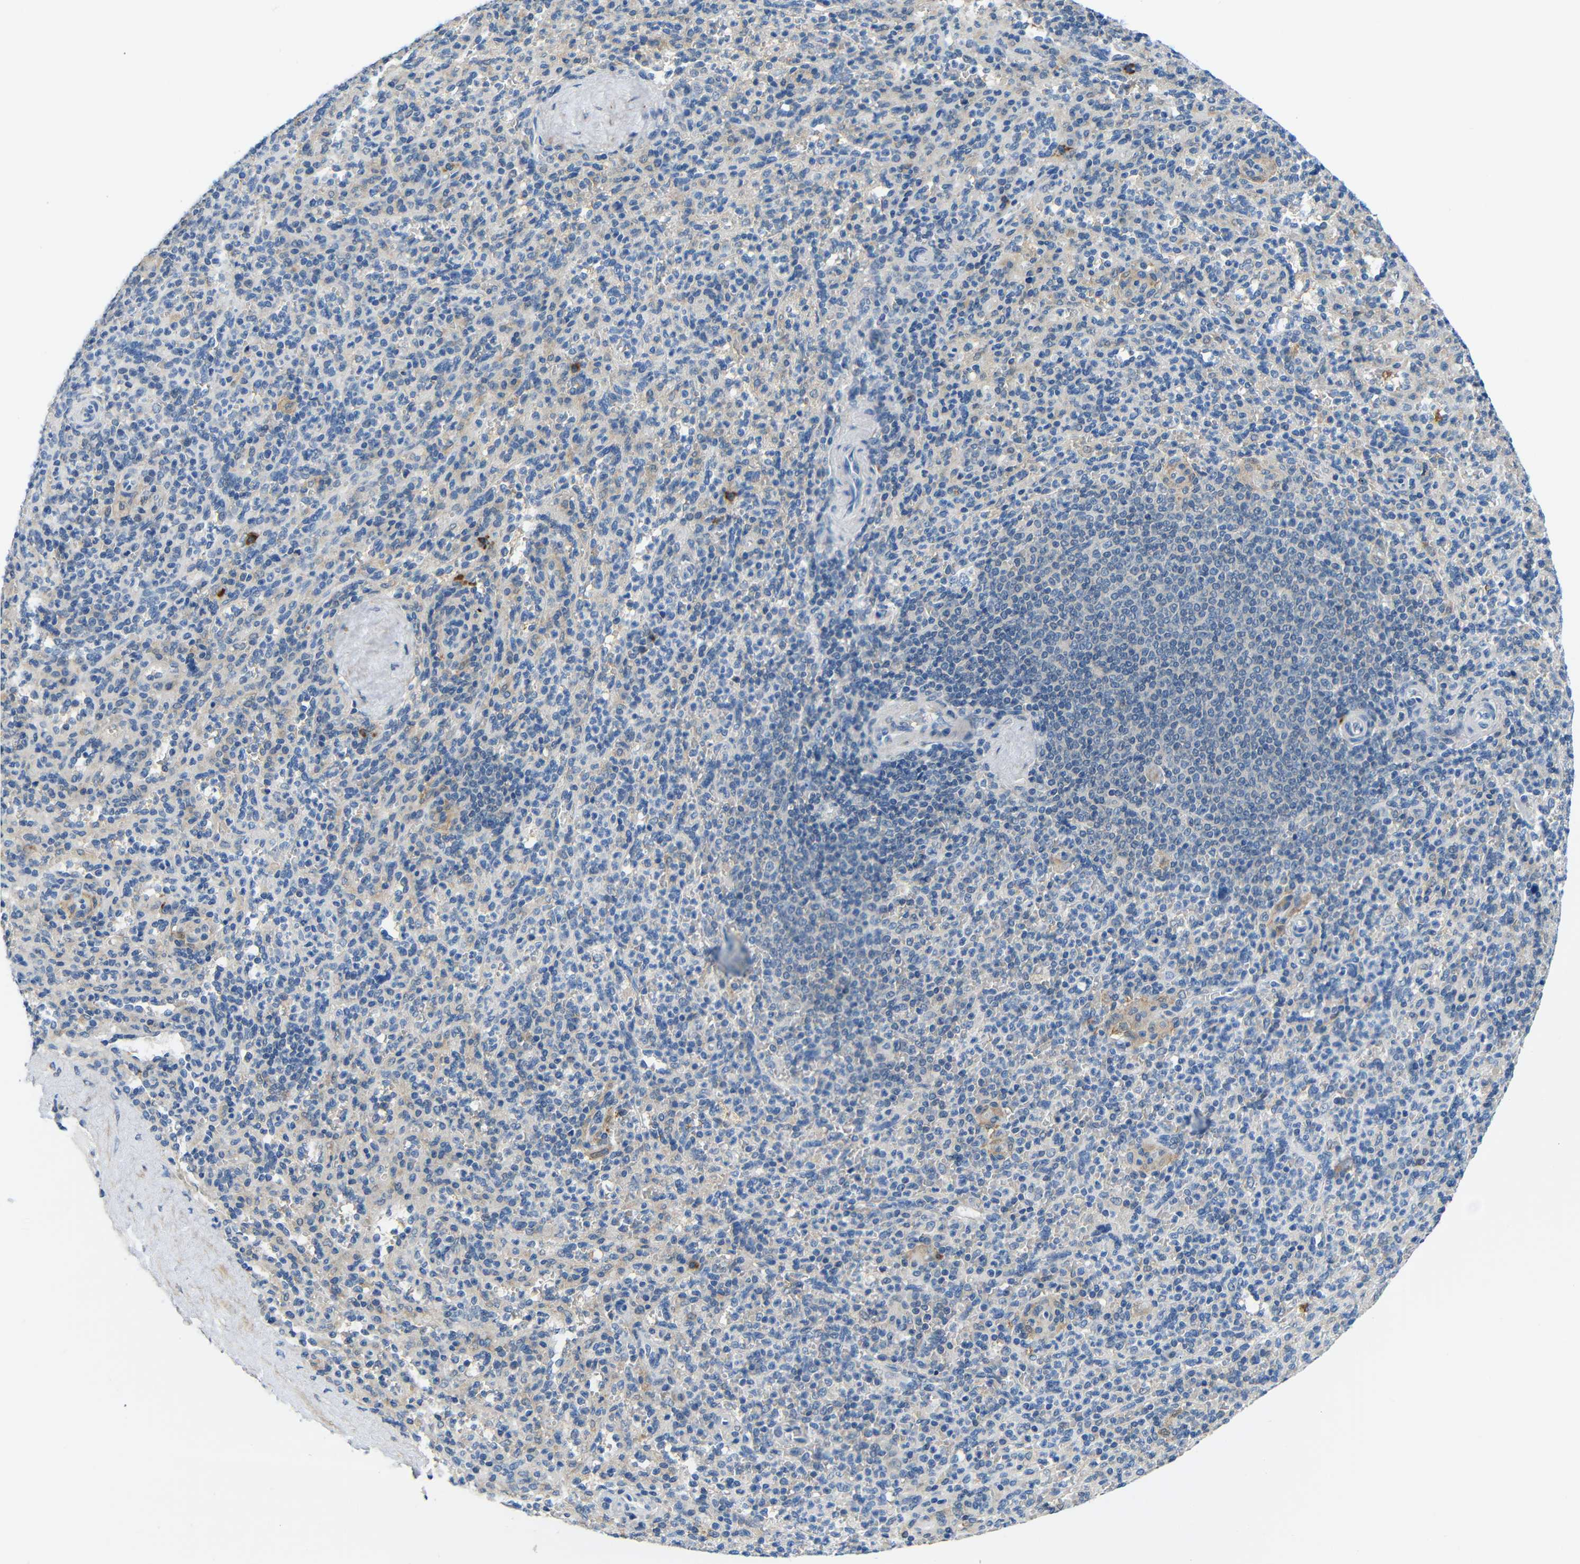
{"staining": {"intensity": "negative", "quantity": "none", "location": "none"}, "tissue": "spleen", "cell_type": "Cells in red pulp", "image_type": "normal", "snomed": [{"axis": "morphology", "description": "Normal tissue, NOS"}, {"axis": "topography", "description": "Spleen"}], "caption": "Immunohistochemical staining of benign spleen displays no significant positivity in cells in red pulp. (Stains: DAB (3,3'-diaminobenzidine) immunohistochemistry with hematoxylin counter stain, Microscopy: brightfield microscopy at high magnification).", "gene": "NEGR1", "patient": {"sex": "male", "age": 36}}